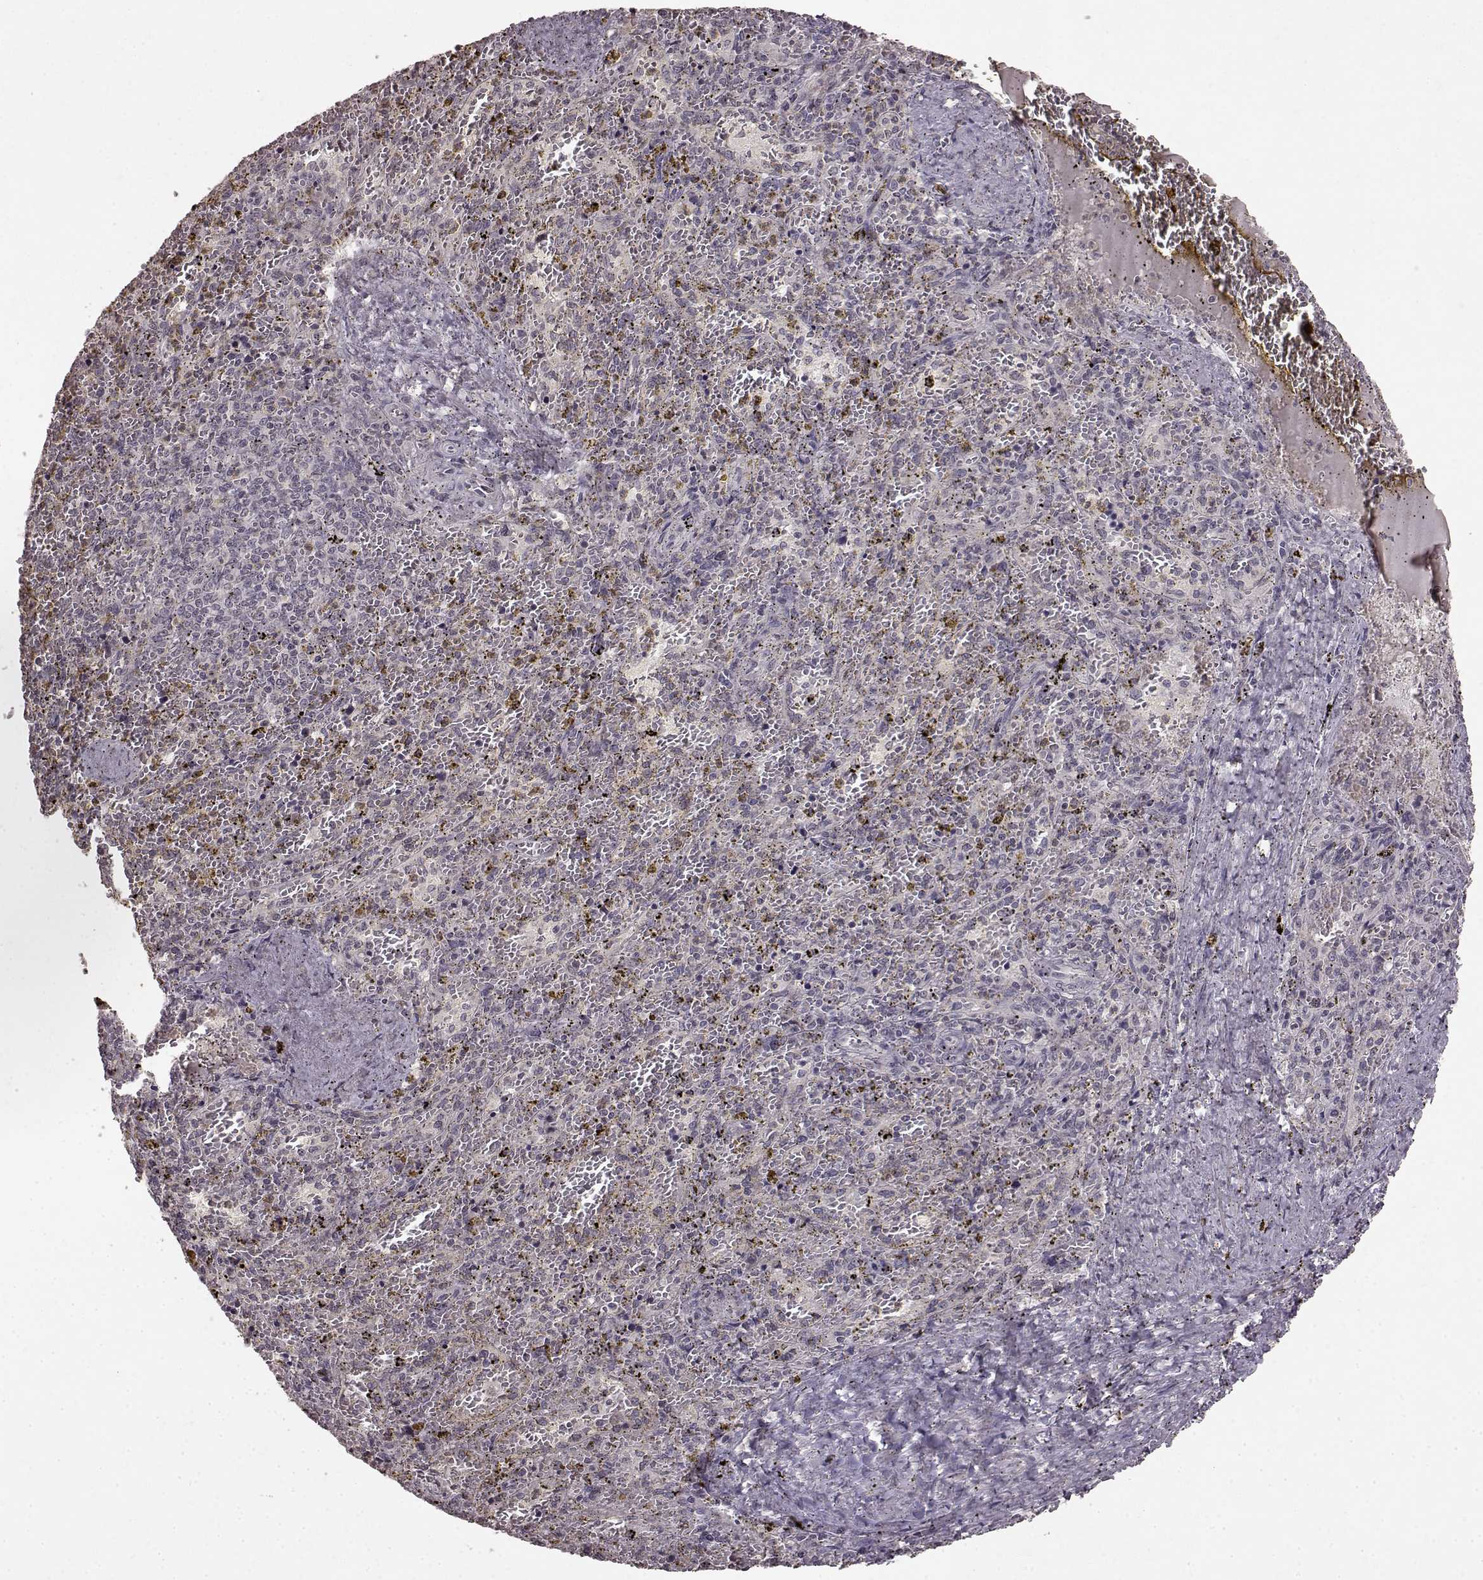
{"staining": {"intensity": "negative", "quantity": "none", "location": "none"}, "tissue": "spleen", "cell_type": "Cells in red pulp", "image_type": "normal", "snomed": [{"axis": "morphology", "description": "Normal tissue, NOS"}, {"axis": "topography", "description": "Spleen"}], "caption": "IHC of normal spleen exhibits no positivity in cells in red pulp. (Stains: DAB (3,3'-diaminobenzidine) immunohistochemistry (IHC) with hematoxylin counter stain, Microscopy: brightfield microscopy at high magnification).", "gene": "LHB", "patient": {"sex": "female", "age": 50}}